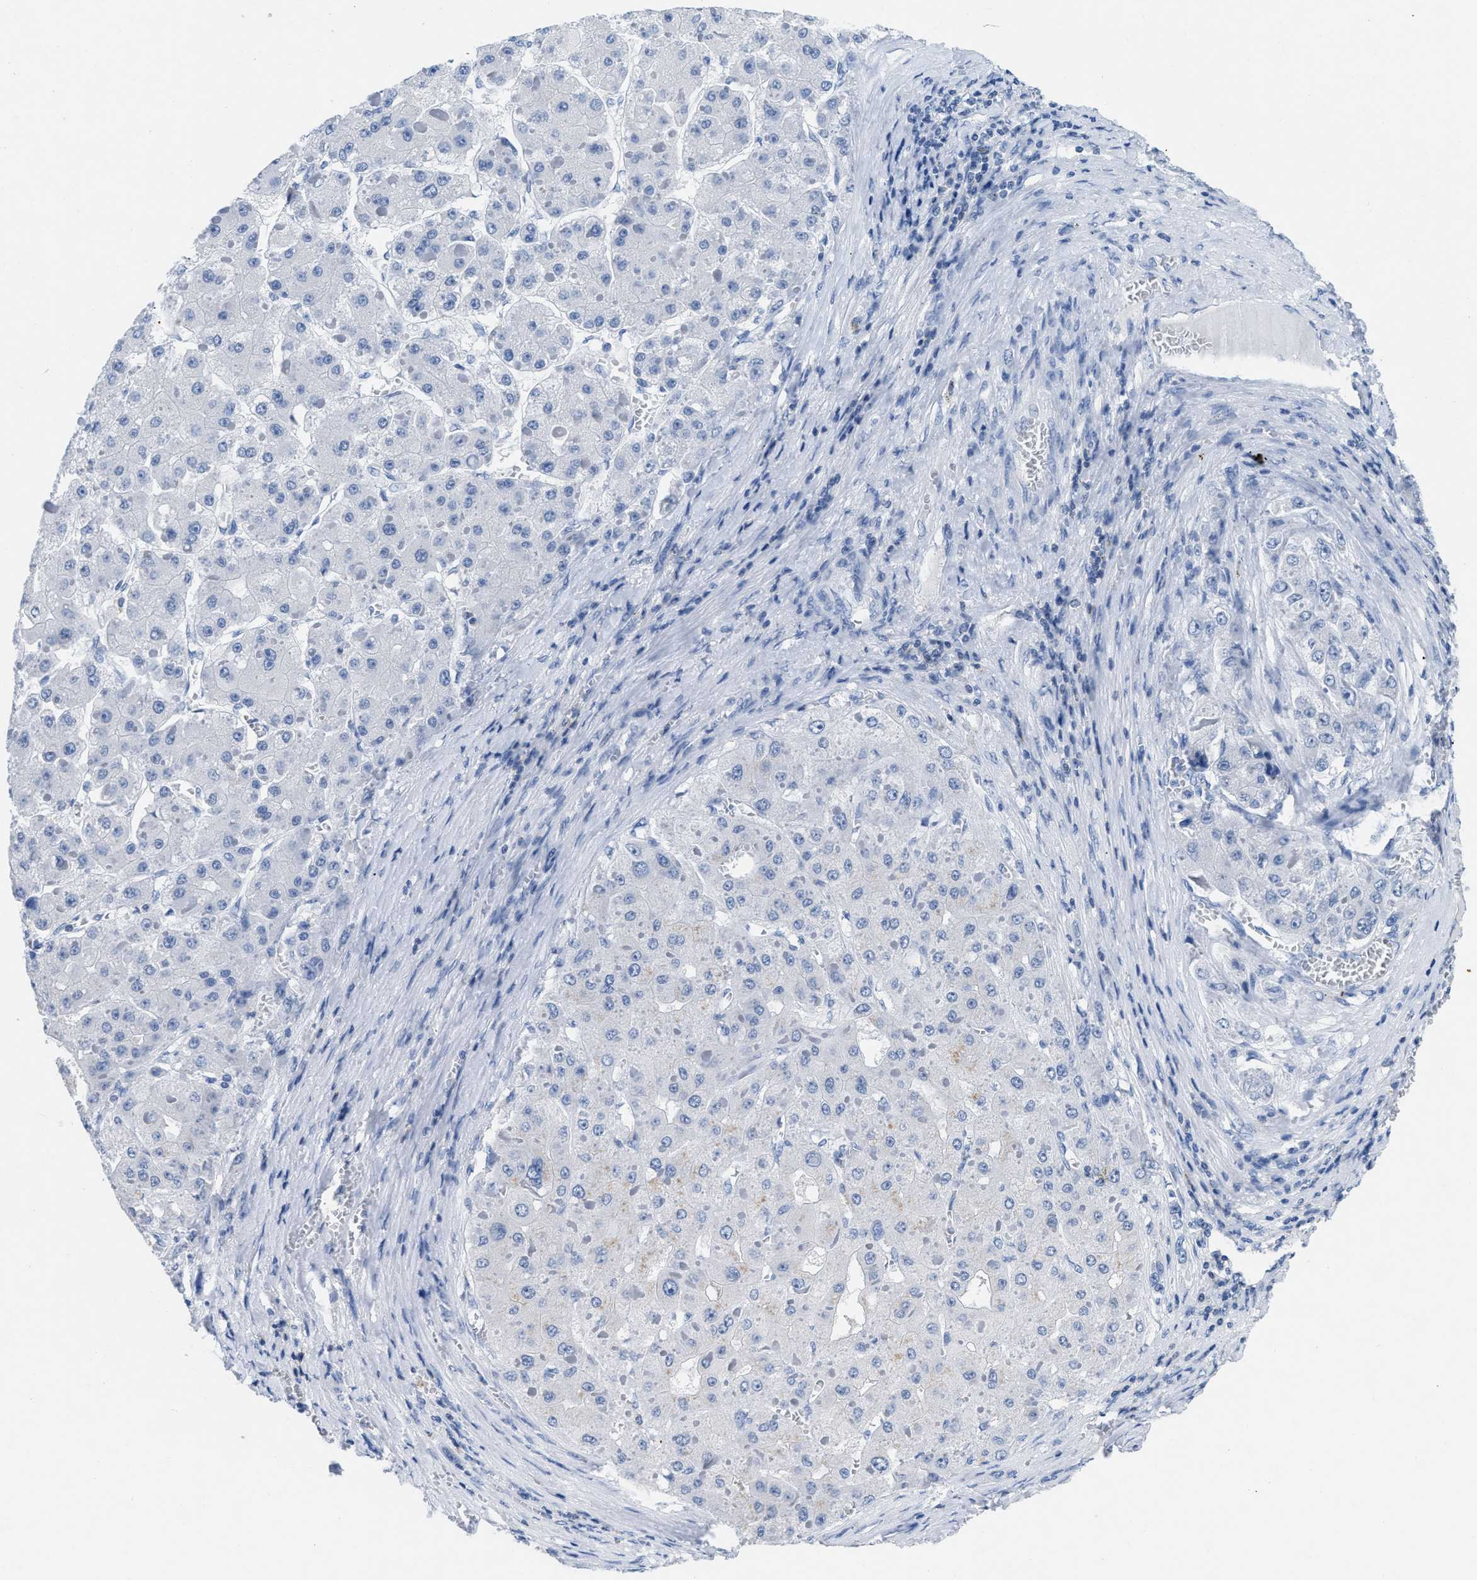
{"staining": {"intensity": "negative", "quantity": "none", "location": "none"}, "tissue": "liver cancer", "cell_type": "Tumor cells", "image_type": "cancer", "snomed": [{"axis": "morphology", "description": "Carcinoma, Hepatocellular, NOS"}, {"axis": "topography", "description": "Liver"}], "caption": "High power microscopy histopathology image of an IHC histopathology image of liver cancer (hepatocellular carcinoma), revealing no significant positivity in tumor cells.", "gene": "NFATC2", "patient": {"sex": "female", "age": 73}}